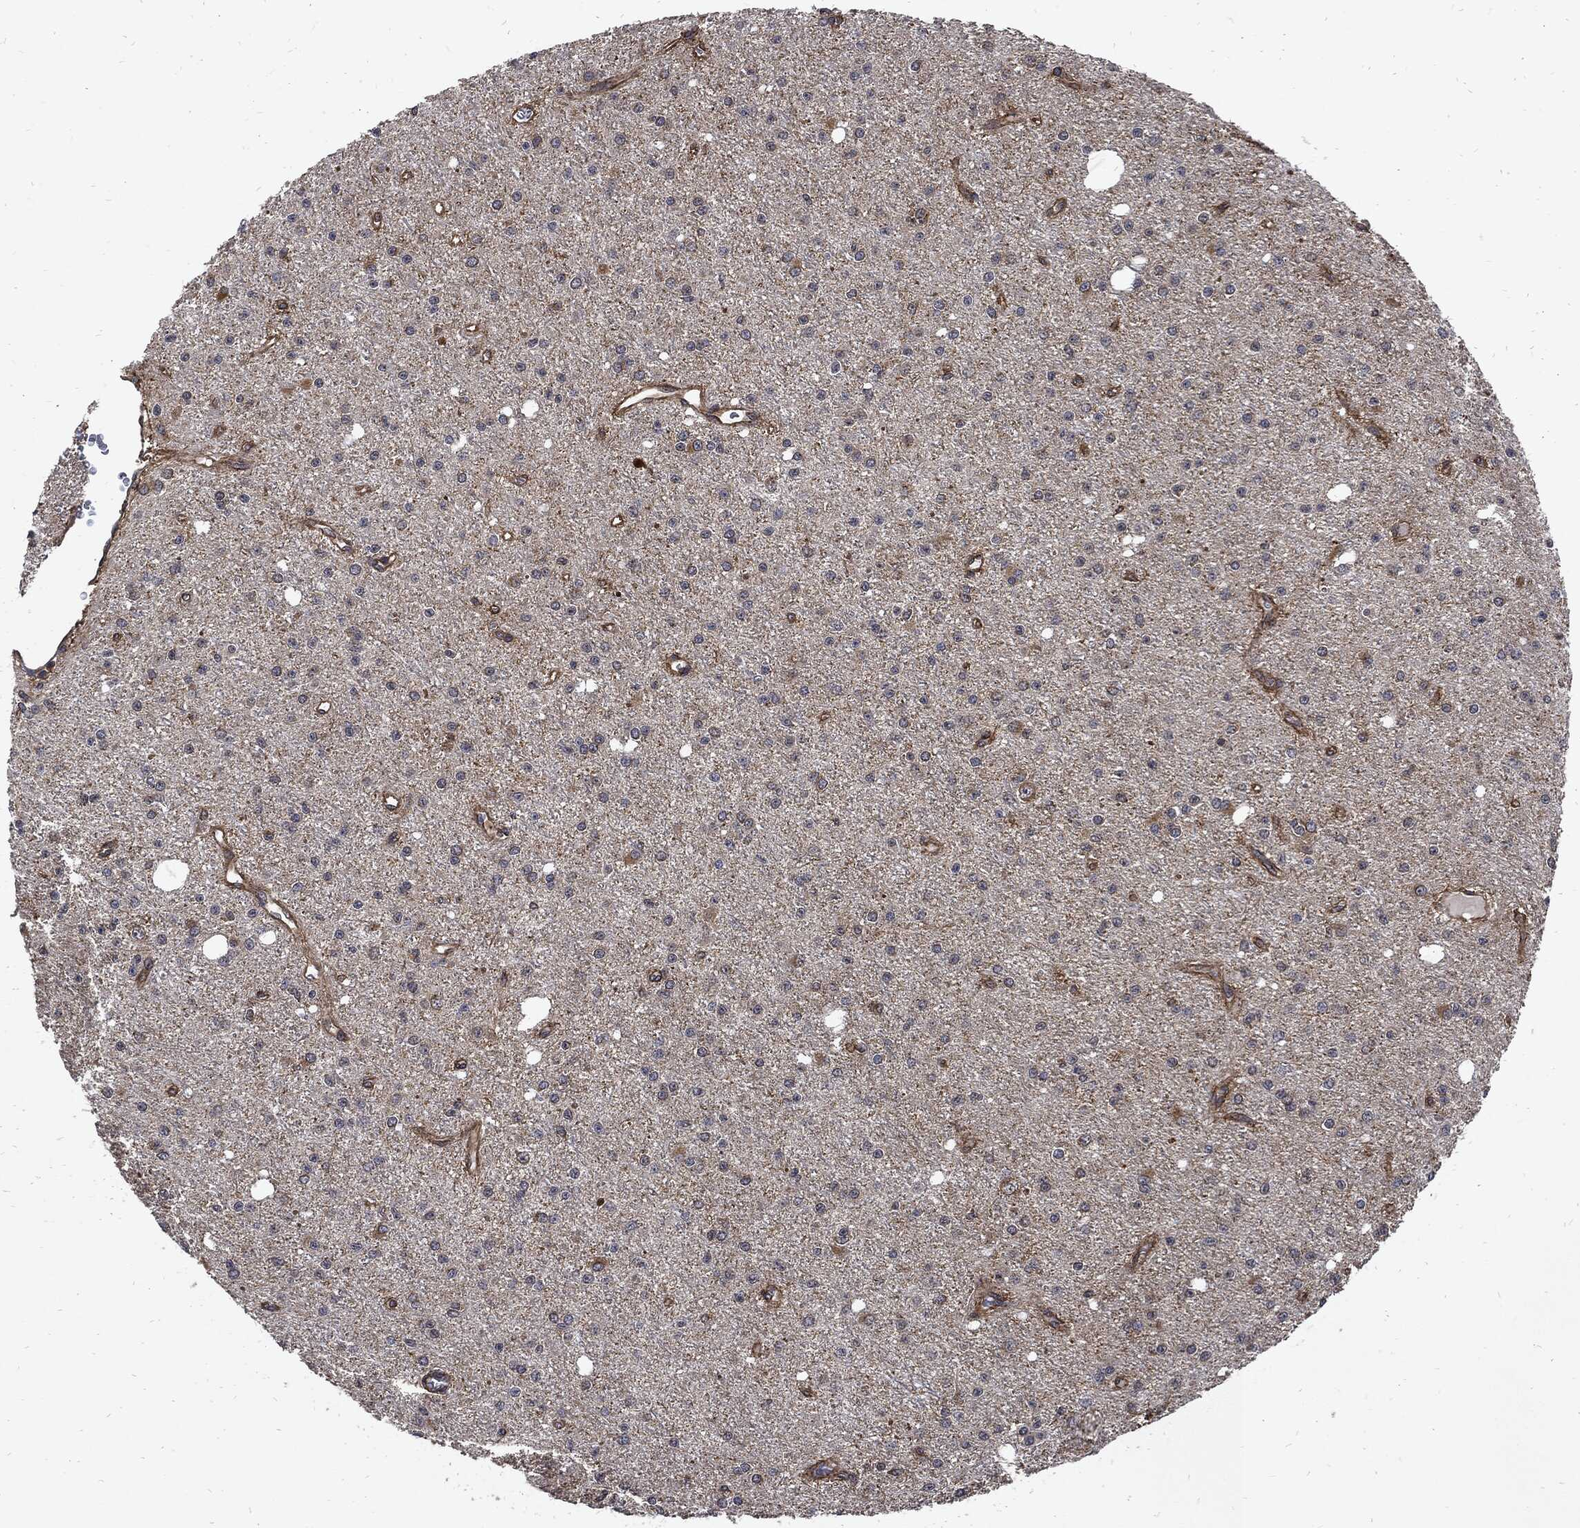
{"staining": {"intensity": "negative", "quantity": "none", "location": "none"}, "tissue": "glioma", "cell_type": "Tumor cells", "image_type": "cancer", "snomed": [{"axis": "morphology", "description": "Glioma, malignant, Low grade"}, {"axis": "topography", "description": "Brain"}], "caption": "A high-resolution photomicrograph shows IHC staining of malignant glioma (low-grade), which displays no significant expression in tumor cells.", "gene": "DCTN1", "patient": {"sex": "male", "age": 27}}